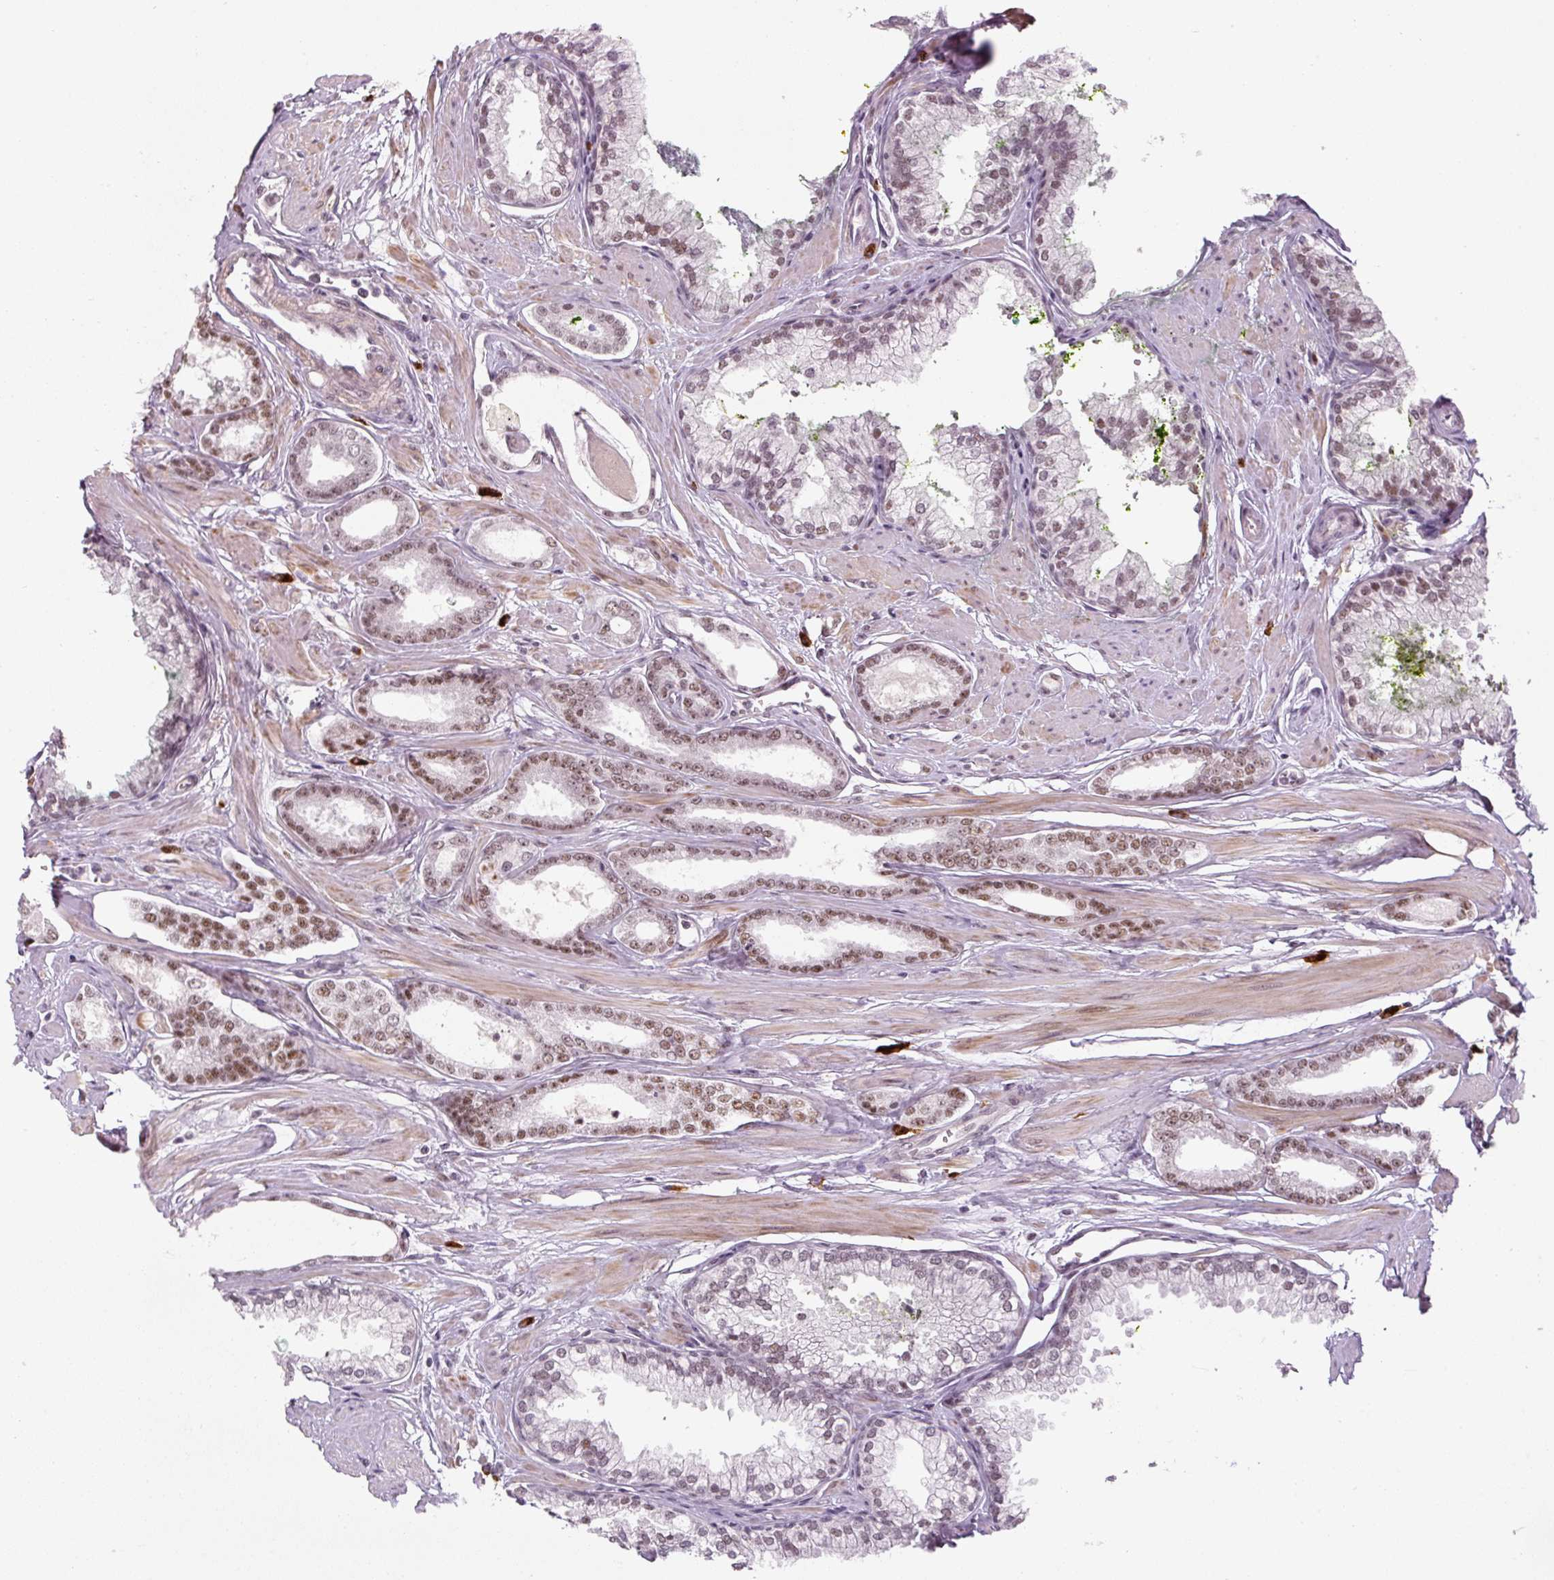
{"staining": {"intensity": "moderate", "quantity": ">75%", "location": "nuclear"}, "tissue": "prostate cancer", "cell_type": "Tumor cells", "image_type": "cancer", "snomed": [{"axis": "morphology", "description": "Adenocarcinoma, Low grade"}, {"axis": "topography", "description": "Prostate"}], "caption": "High-magnification brightfield microscopy of prostate cancer (adenocarcinoma (low-grade)) stained with DAB (brown) and counterstained with hematoxylin (blue). tumor cells exhibit moderate nuclear staining is identified in about>75% of cells.", "gene": "U2AF2", "patient": {"sex": "male", "age": 60}}